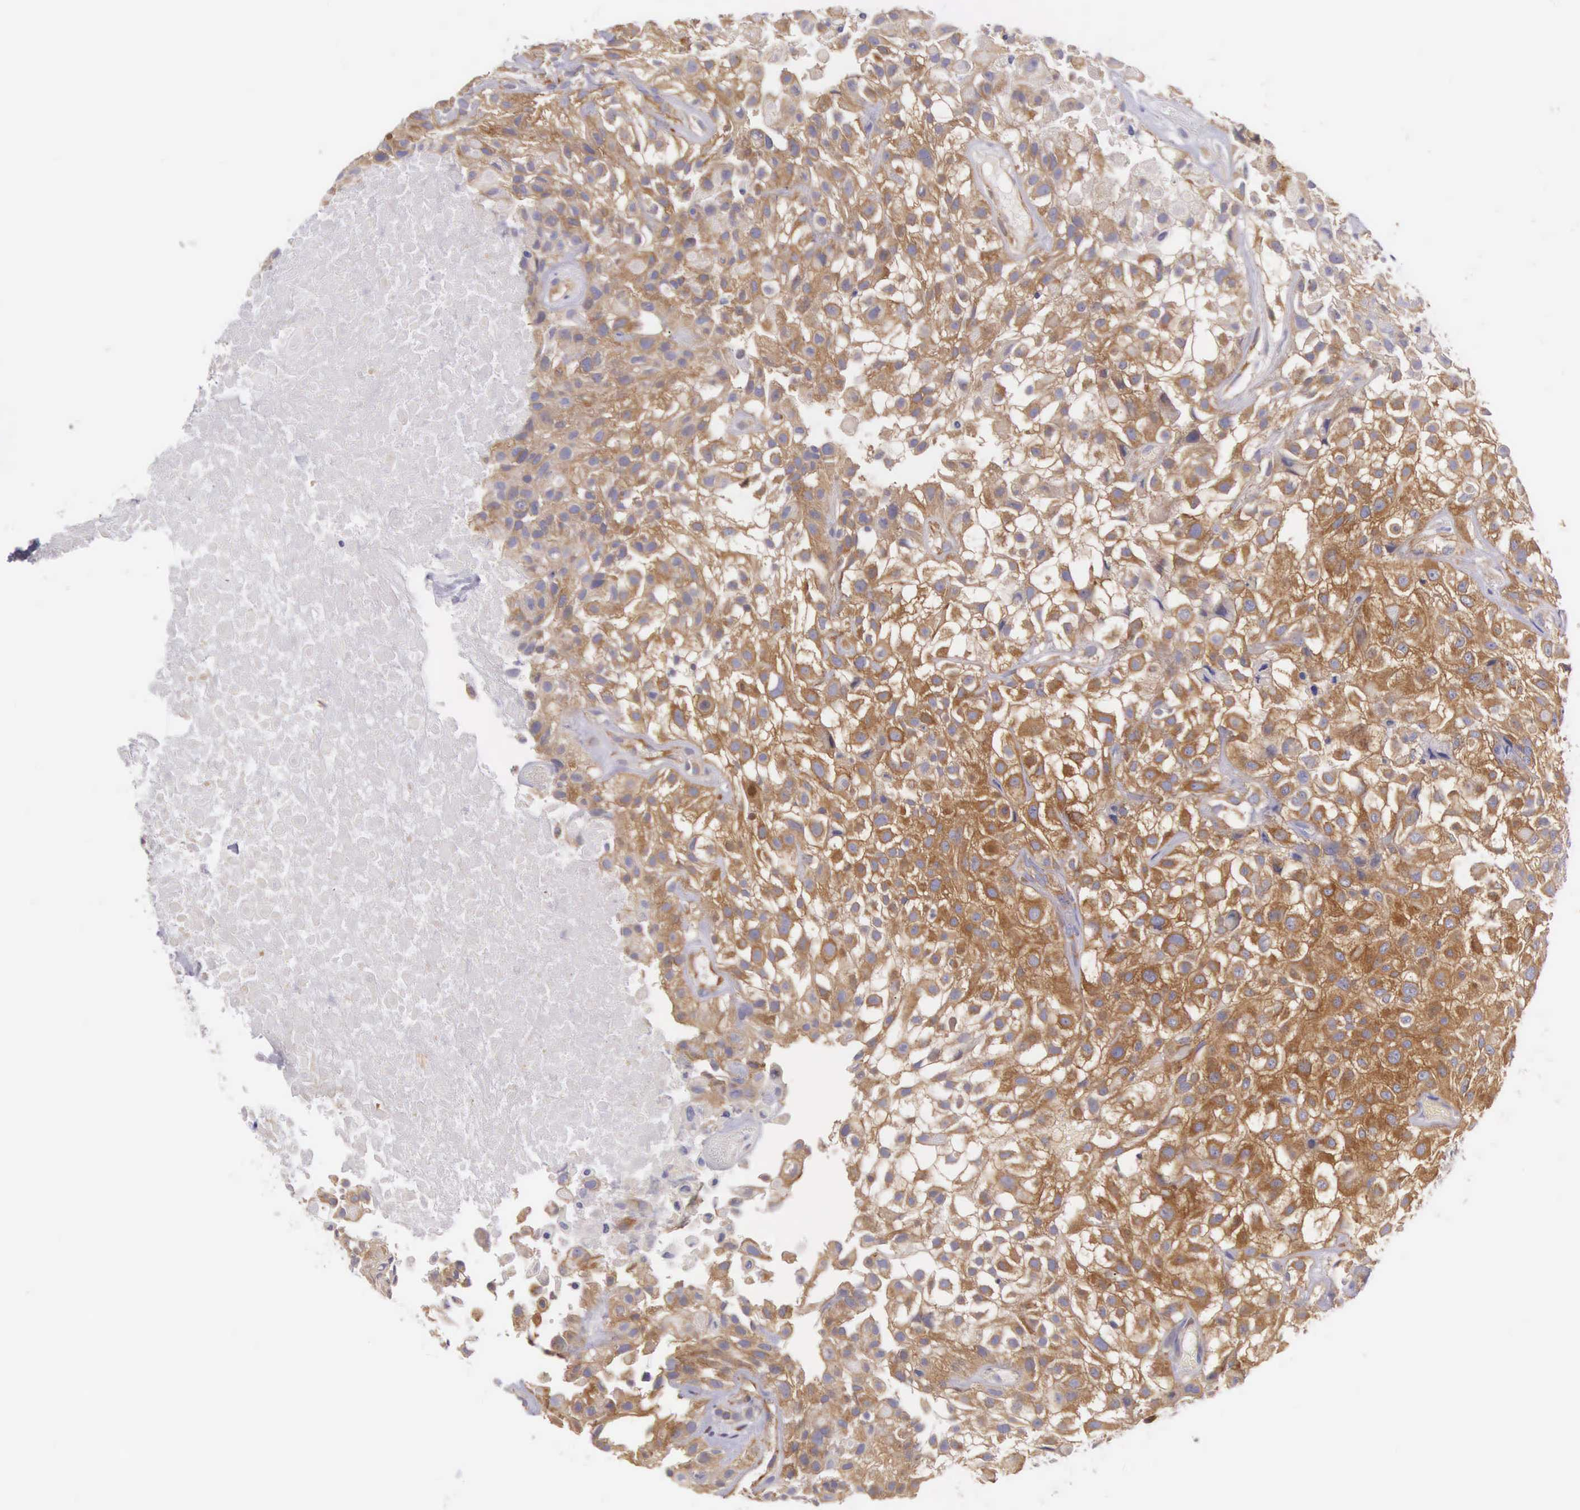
{"staining": {"intensity": "moderate", "quantity": ">75%", "location": "cytoplasmic/membranous"}, "tissue": "urothelial cancer", "cell_type": "Tumor cells", "image_type": "cancer", "snomed": [{"axis": "morphology", "description": "Urothelial carcinoma, High grade"}, {"axis": "topography", "description": "Urinary bladder"}], "caption": "High-grade urothelial carcinoma was stained to show a protein in brown. There is medium levels of moderate cytoplasmic/membranous expression in about >75% of tumor cells.", "gene": "OSBPL3", "patient": {"sex": "male", "age": 56}}